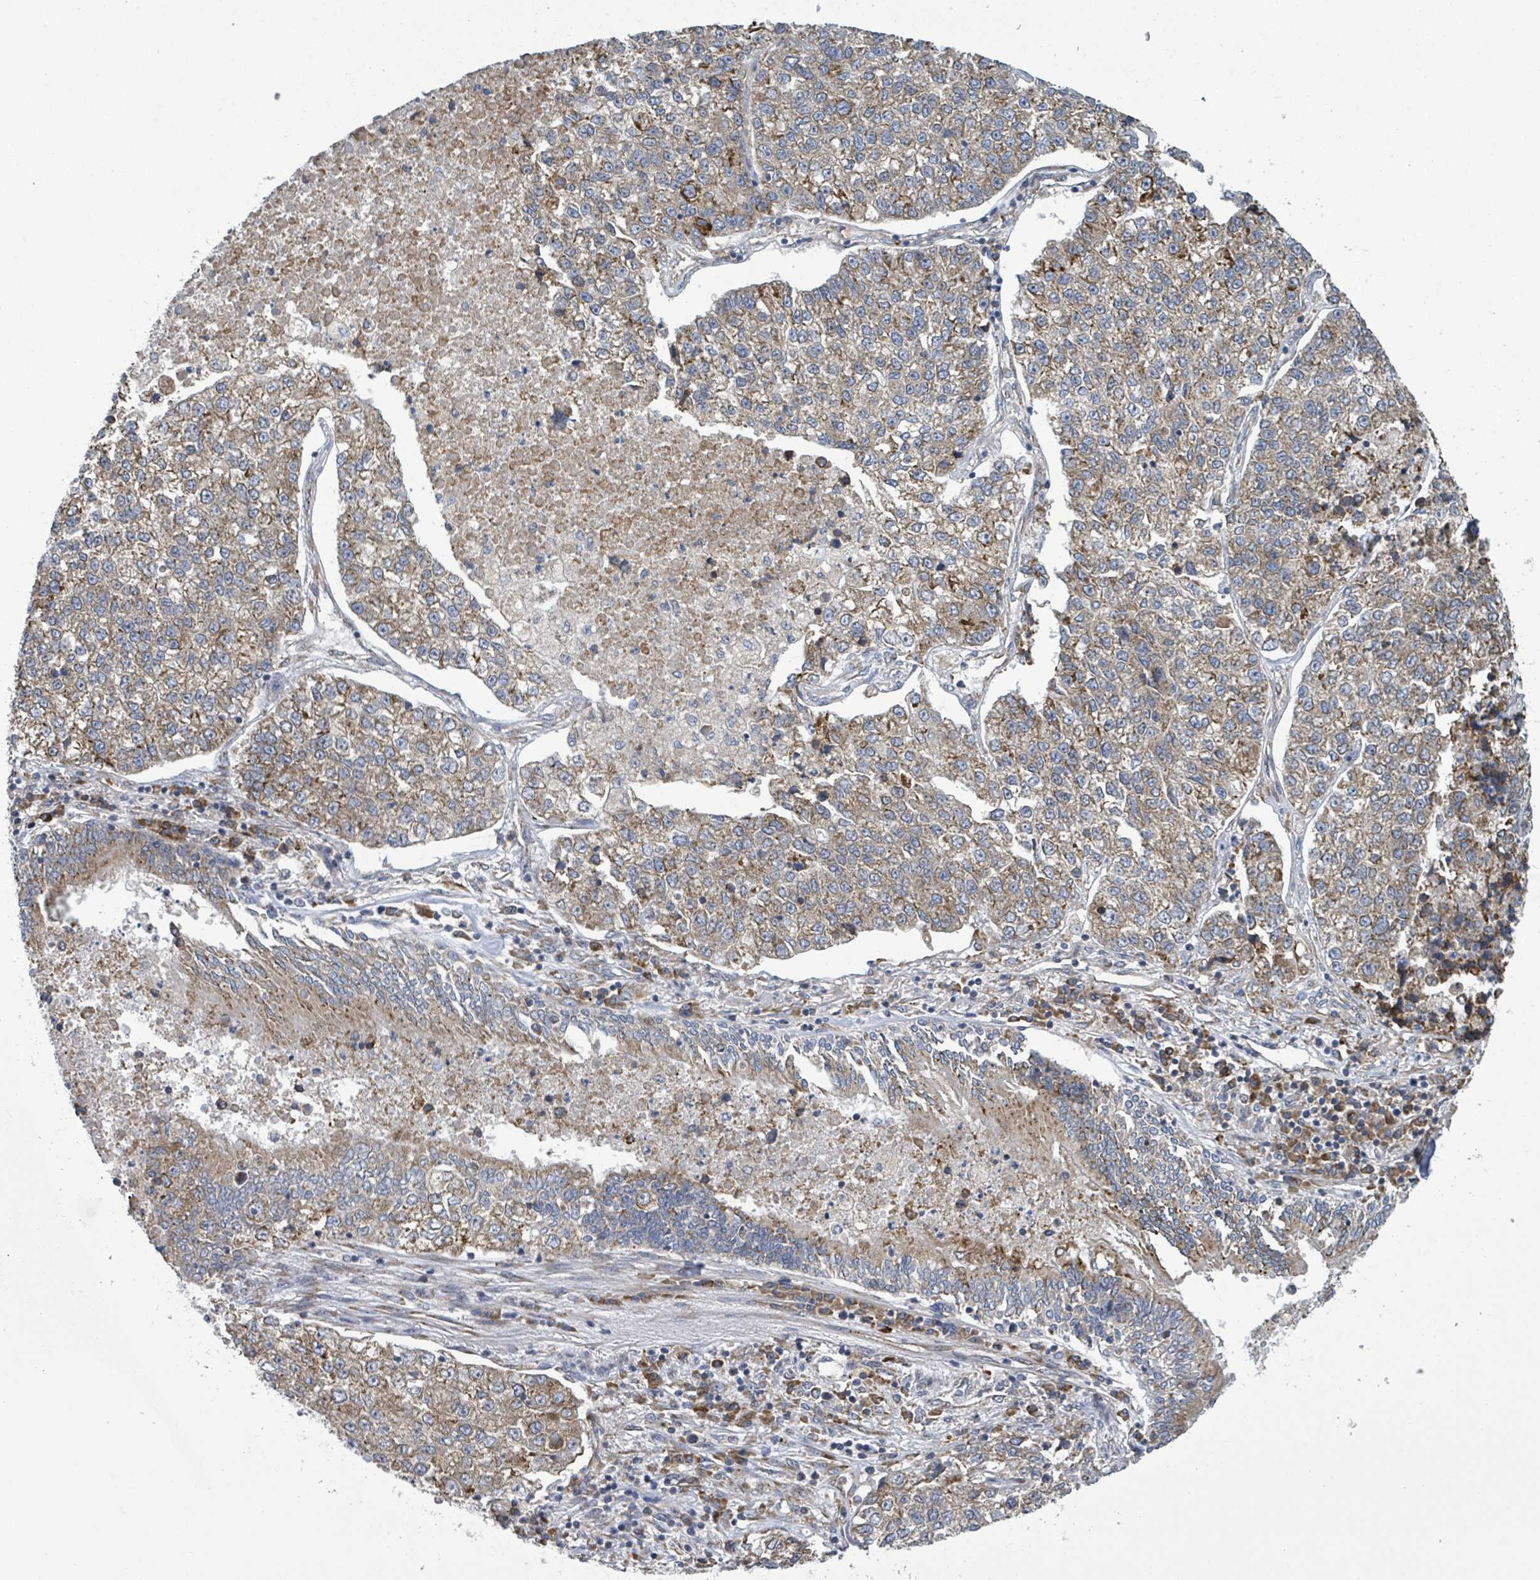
{"staining": {"intensity": "moderate", "quantity": "<25%", "location": "cytoplasmic/membranous"}, "tissue": "lung cancer", "cell_type": "Tumor cells", "image_type": "cancer", "snomed": [{"axis": "morphology", "description": "Adenocarcinoma, NOS"}, {"axis": "topography", "description": "Lung"}], "caption": "A high-resolution photomicrograph shows IHC staining of lung adenocarcinoma, which reveals moderate cytoplasmic/membranous positivity in approximately <25% of tumor cells.", "gene": "NOMO1", "patient": {"sex": "male", "age": 49}}